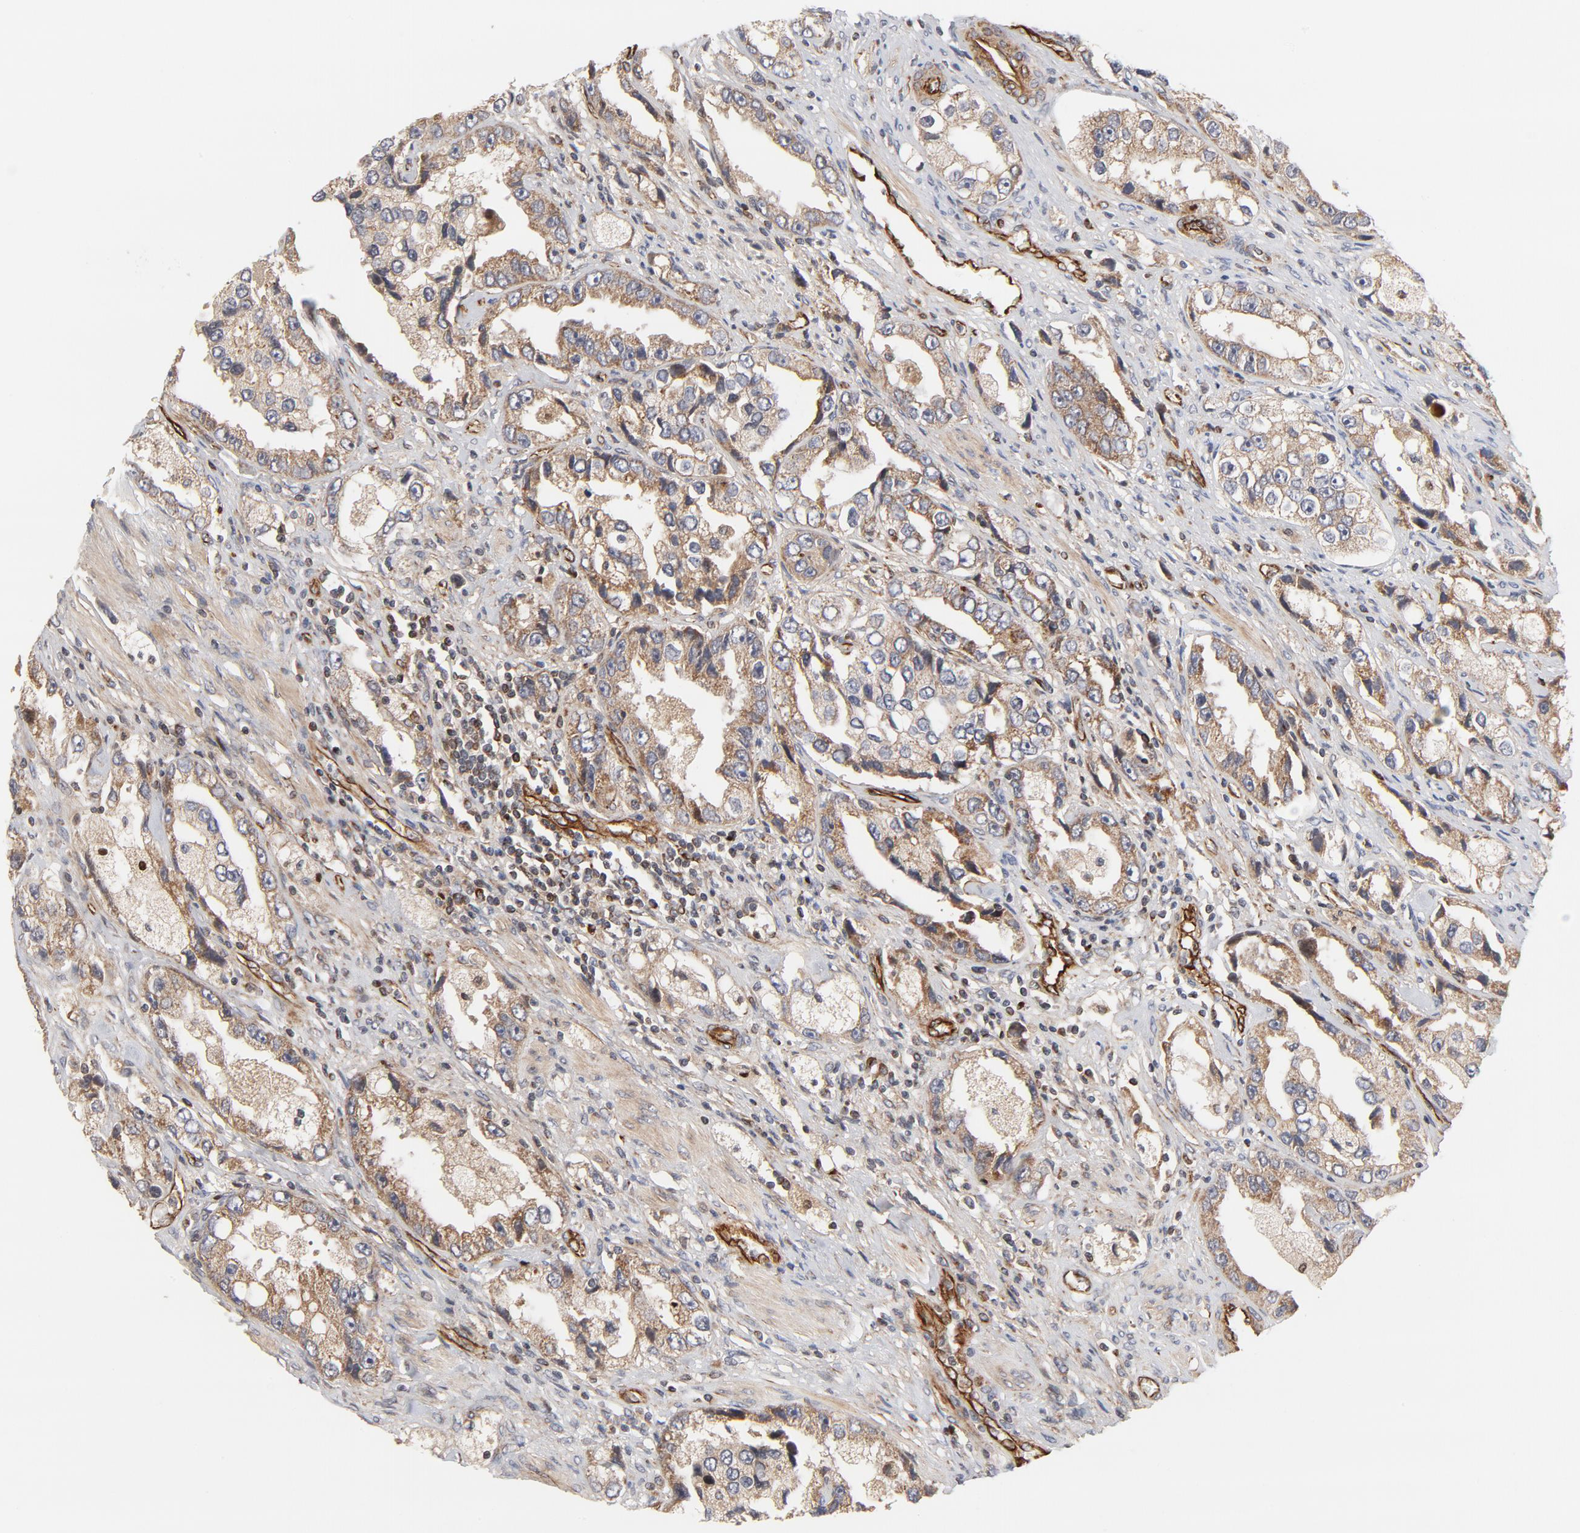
{"staining": {"intensity": "moderate", "quantity": ">75%", "location": "cytoplasmic/membranous"}, "tissue": "prostate cancer", "cell_type": "Tumor cells", "image_type": "cancer", "snomed": [{"axis": "morphology", "description": "Adenocarcinoma, High grade"}, {"axis": "topography", "description": "Prostate"}], "caption": "A histopathology image of prostate cancer stained for a protein shows moderate cytoplasmic/membranous brown staining in tumor cells.", "gene": "DNAAF2", "patient": {"sex": "male", "age": 63}}